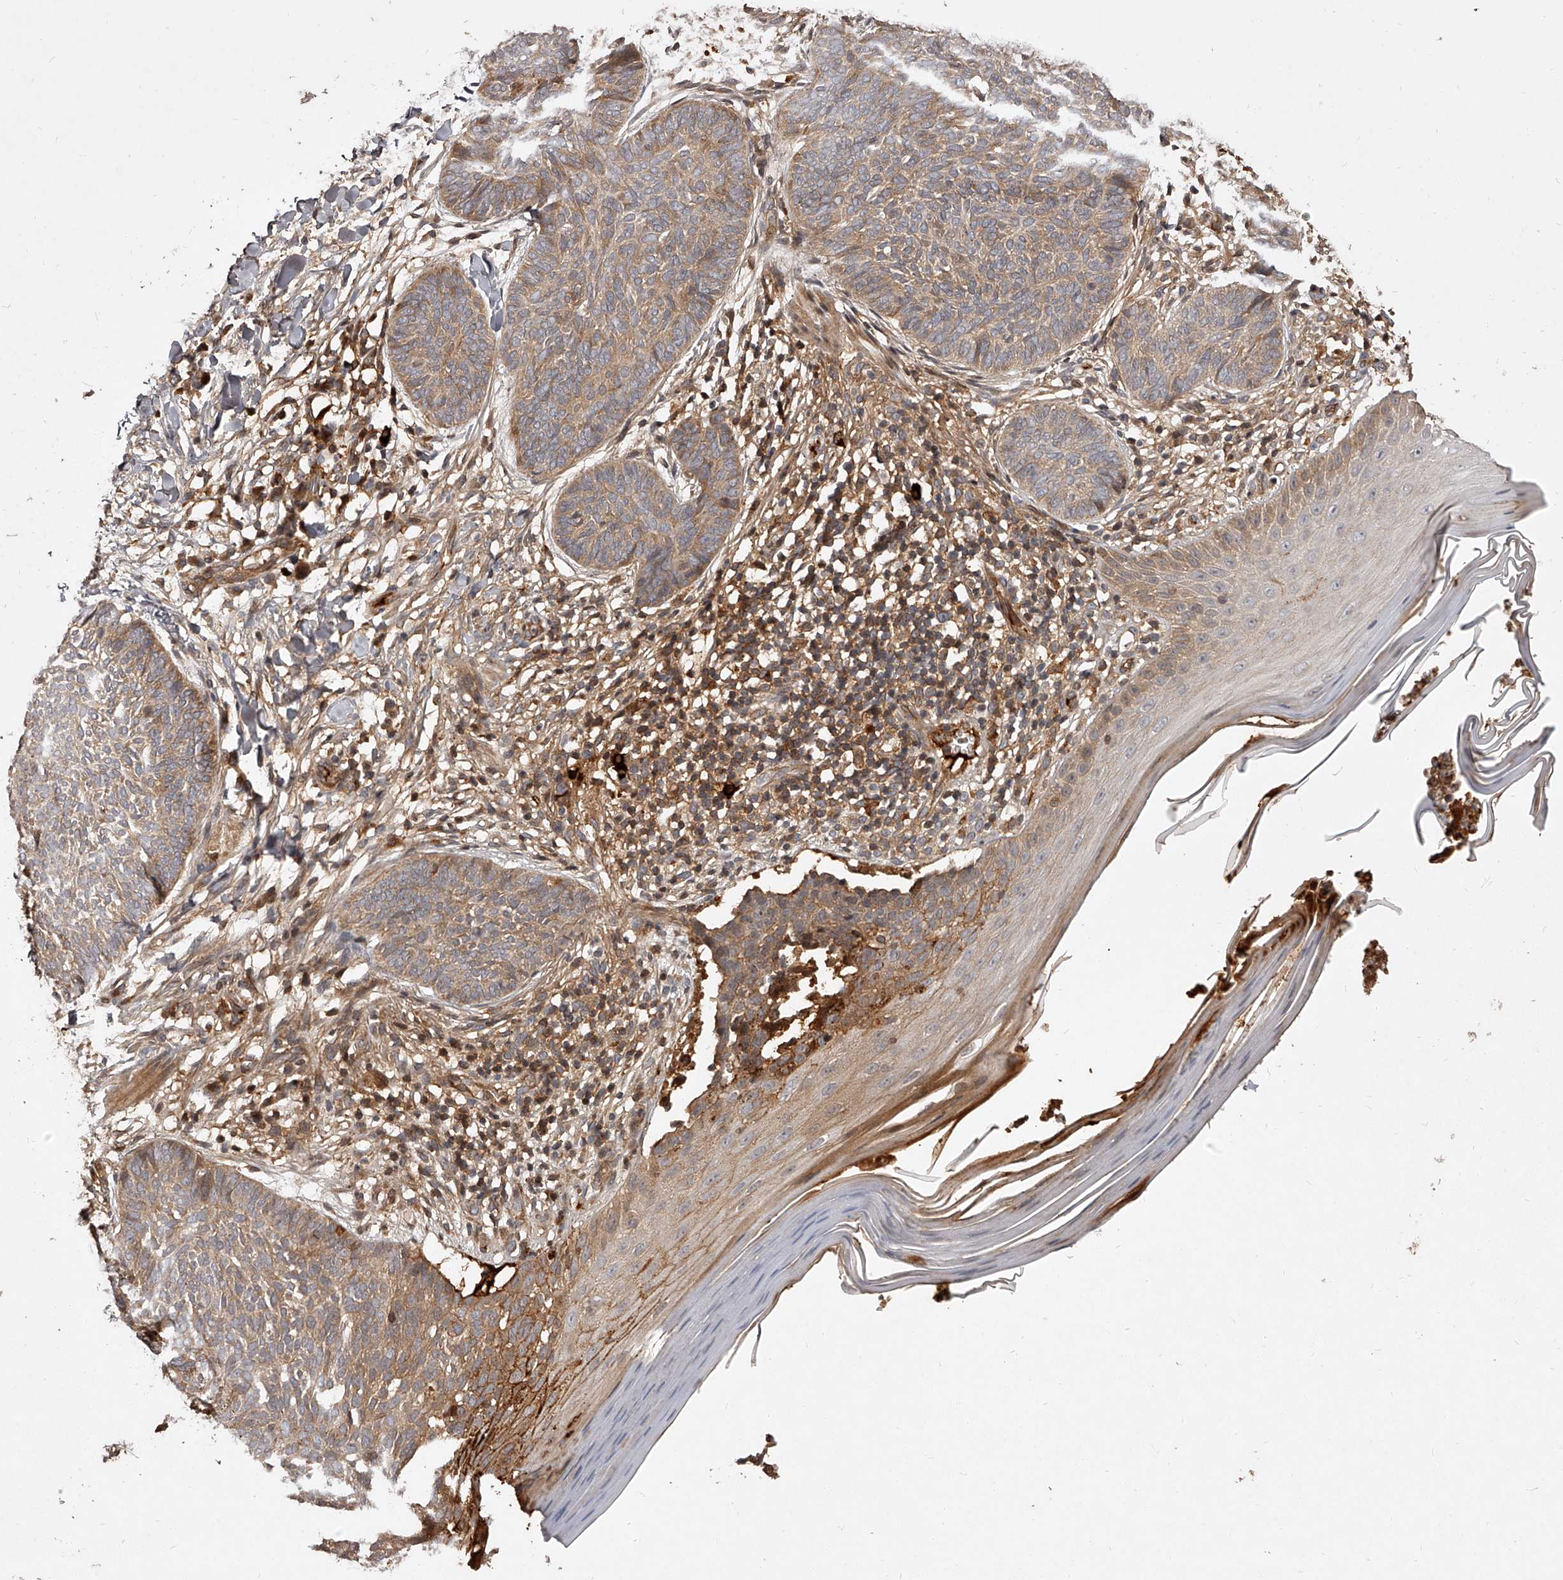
{"staining": {"intensity": "moderate", "quantity": ">75%", "location": "cytoplasmic/membranous"}, "tissue": "skin cancer", "cell_type": "Tumor cells", "image_type": "cancer", "snomed": [{"axis": "morphology", "description": "Normal tissue, NOS"}, {"axis": "morphology", "description": "Basal cell carcinoma"}, {"axis": "topography", "description": "Skin"}], "caption": "A brown stain labels moderate cytoplasmic/membranous positivity of a protein in skin cancer (basal cell carcinoma) tumor cells.", "gene": "CRYZL1", "patient": {"sex": "male", "age": 50}}